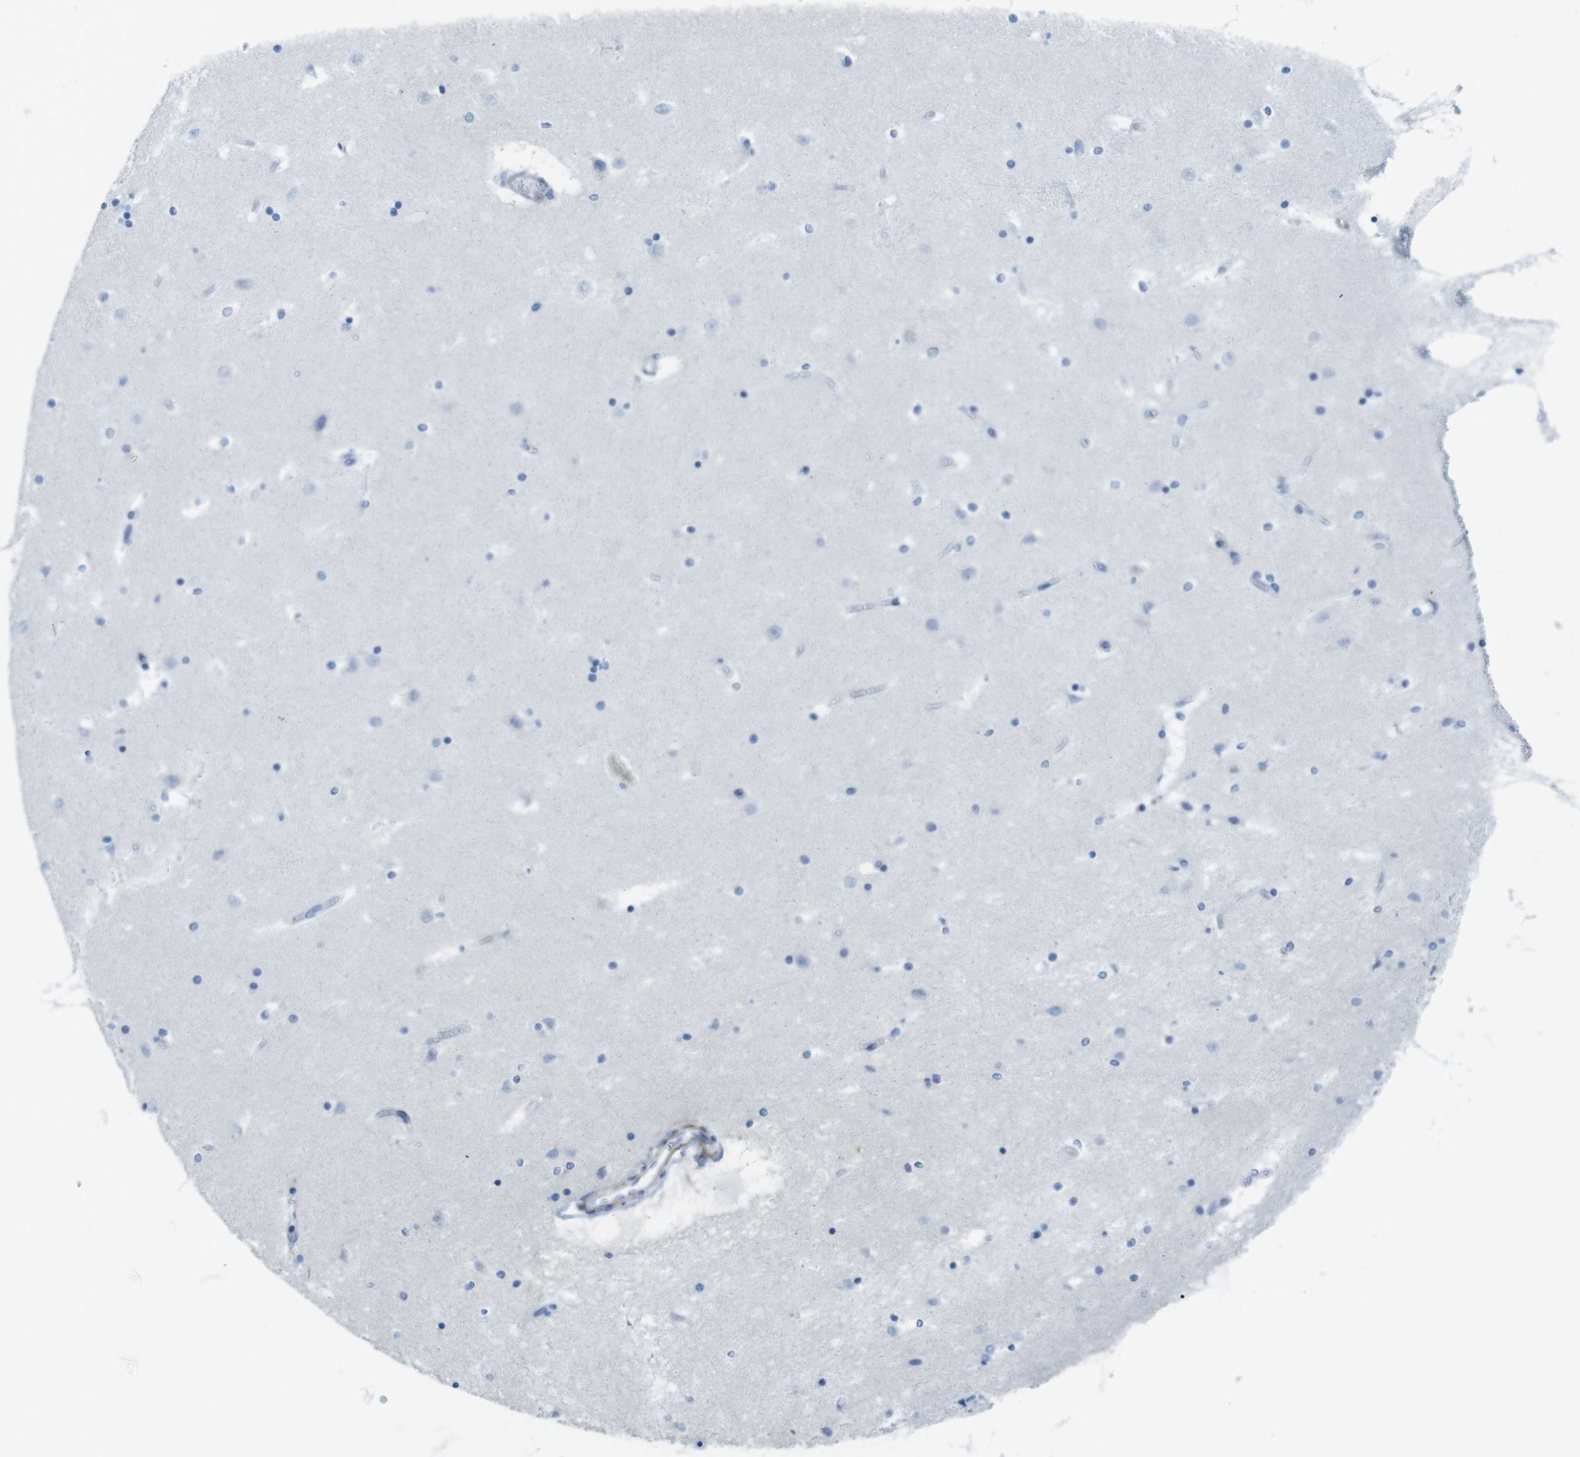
{"staining": {"intensity": "negative", "quantity": "none", "location": "none"}, "tissue": "caudate", "cell_type": "Glial cells", "image_type": "normal", "snomed": [{"axis": "morphology", "description": "Normal tissue, NOS"}, {"axis": "topography", "description": "Lateral ventricle wall"}], "caption": "Immunohistochemical staining of unremarkable caudate reveals no significant expression in glial cells. (Stains: DAB immunohistochemistry (IHC) with hematoxylin counter stain, Microscopy: brightfield microscopy at high magnification).", "gene": "ASIC5", "patient": {"sex": "male", "age": 45}}